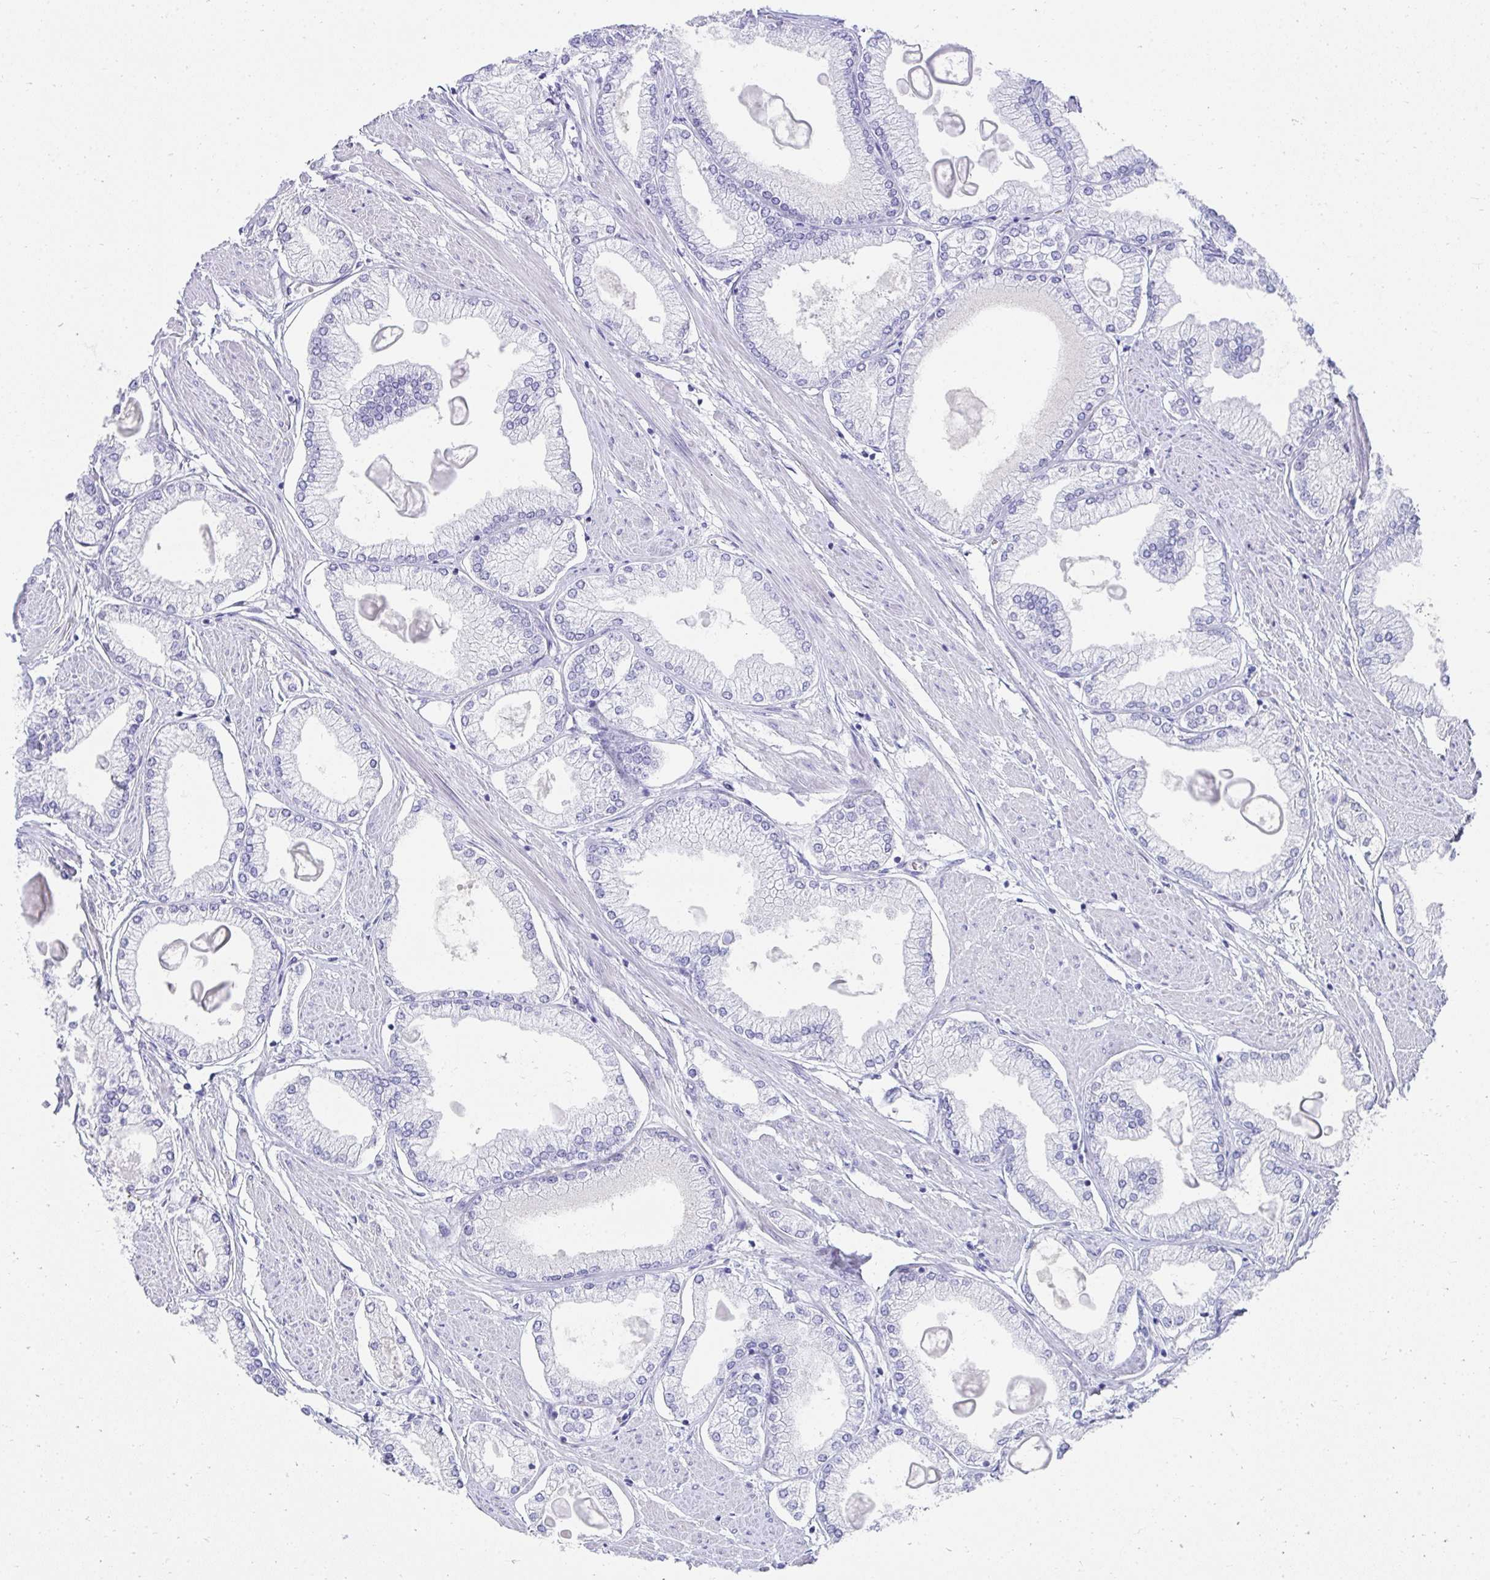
{"staining": {"intensity": "negative", "quantity": "none", "location": "none"}, "tissue": "prostate cancer", "cell_type": "Tumor cells", "image_type": "cancer", "snomed": [{"axis": "morphology", "description": "Adenocarcinoma, High grade"}, {"axis": "topography", "description": "Prostate"}], "caption": "Adenocarcinoma (high-grade) (prostate) was stained to show a protein in brown. There is no significant staining in tumor cells.", "gene": "TNNT1", "patient": {"sex": "male", "age": 68}}